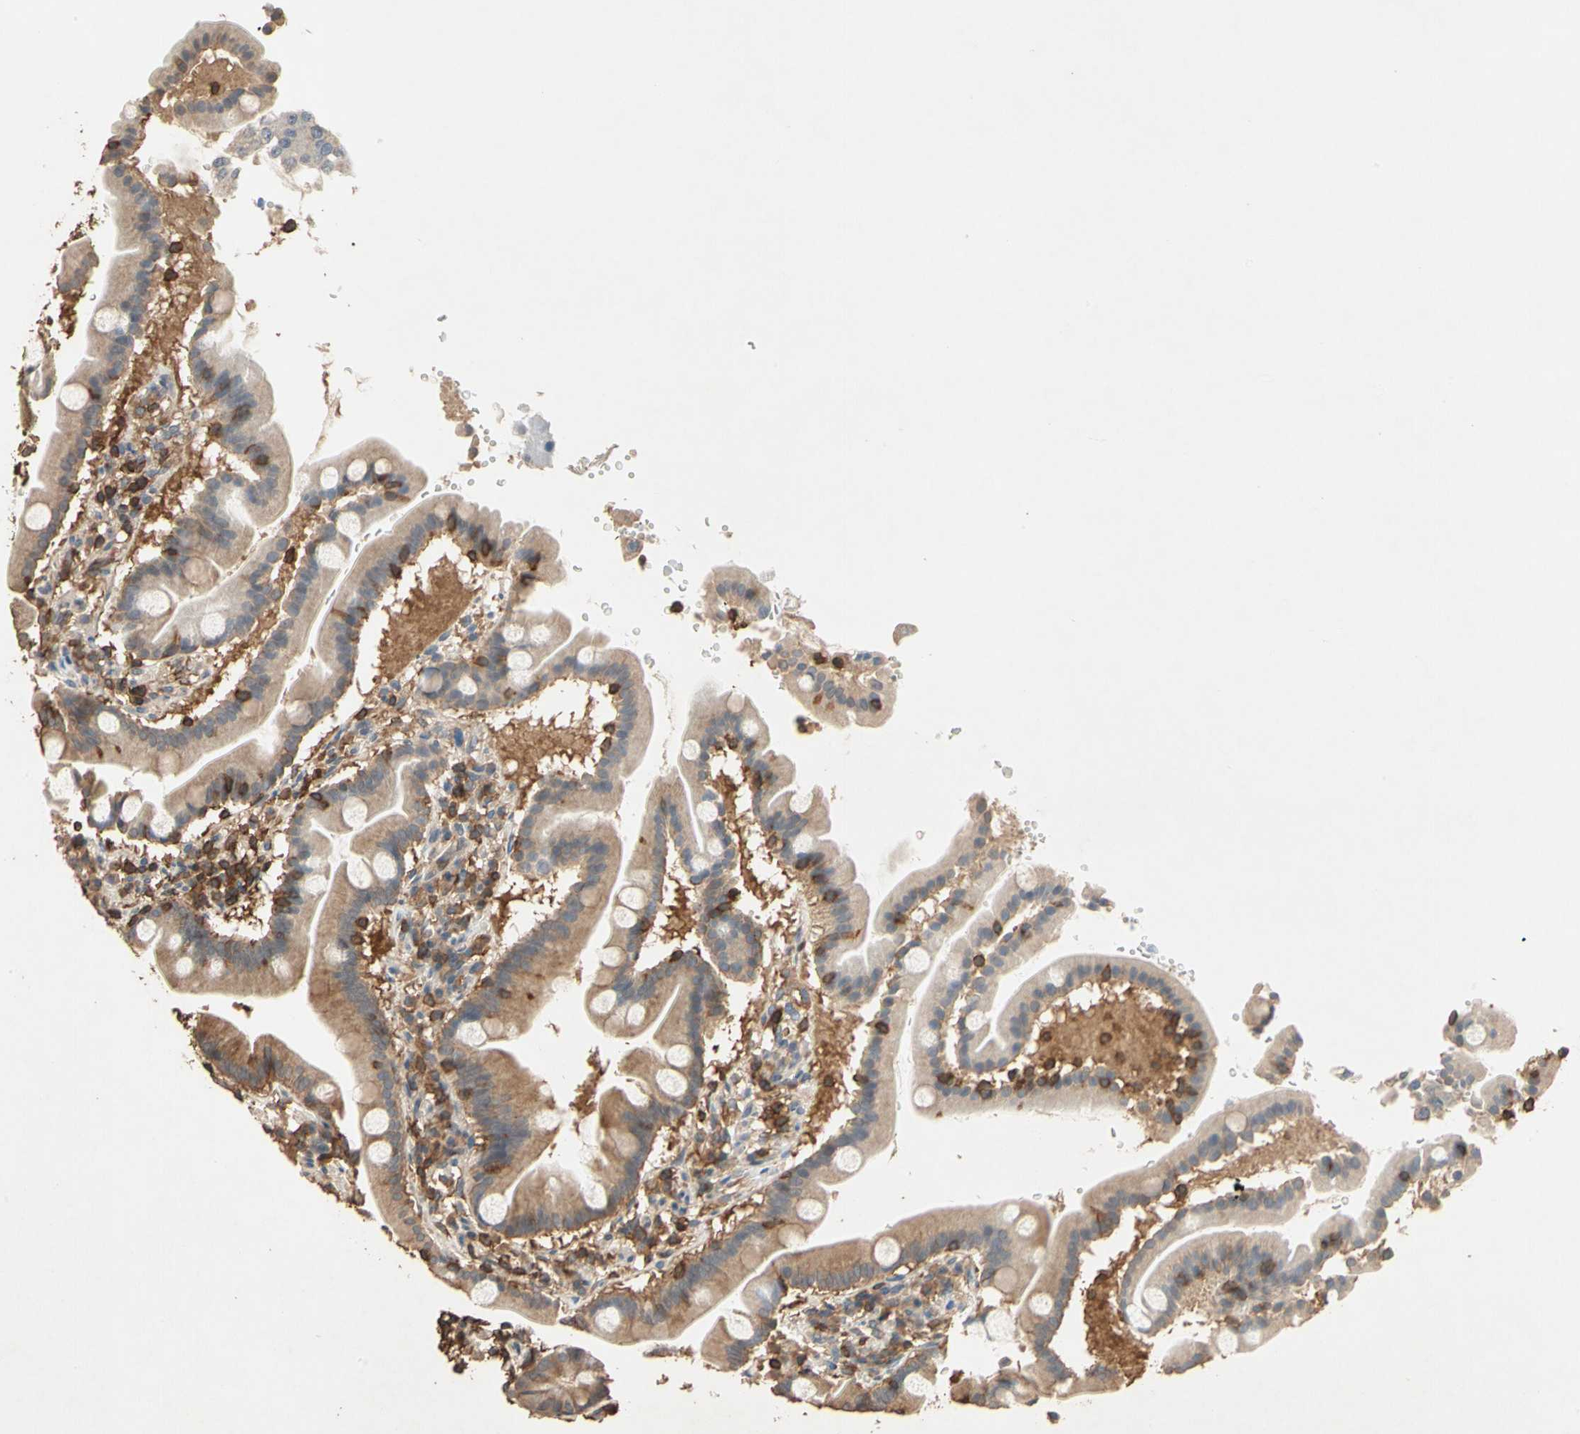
{"staining": {"intensity": "moderate", "quantity": "25%-75%", "location": "cytoplasmic/membranous"}, "tissue": "duodenum", "cell_type": "Glandular cells", "image_type": "normal", "snomed": [{"axis": "morphology", "description": "Normal tissue, NOS"}, {"axis": "topography", "description": "Duodenum"}], "caption": "Protein staining of unremarkable duodenum displays moderate cytoplasmic/membranous positivity in approximately 25%-75% of glandular cells.", "gene": "MAP3K10", "patient": {"sex": "male", "age": 50}}